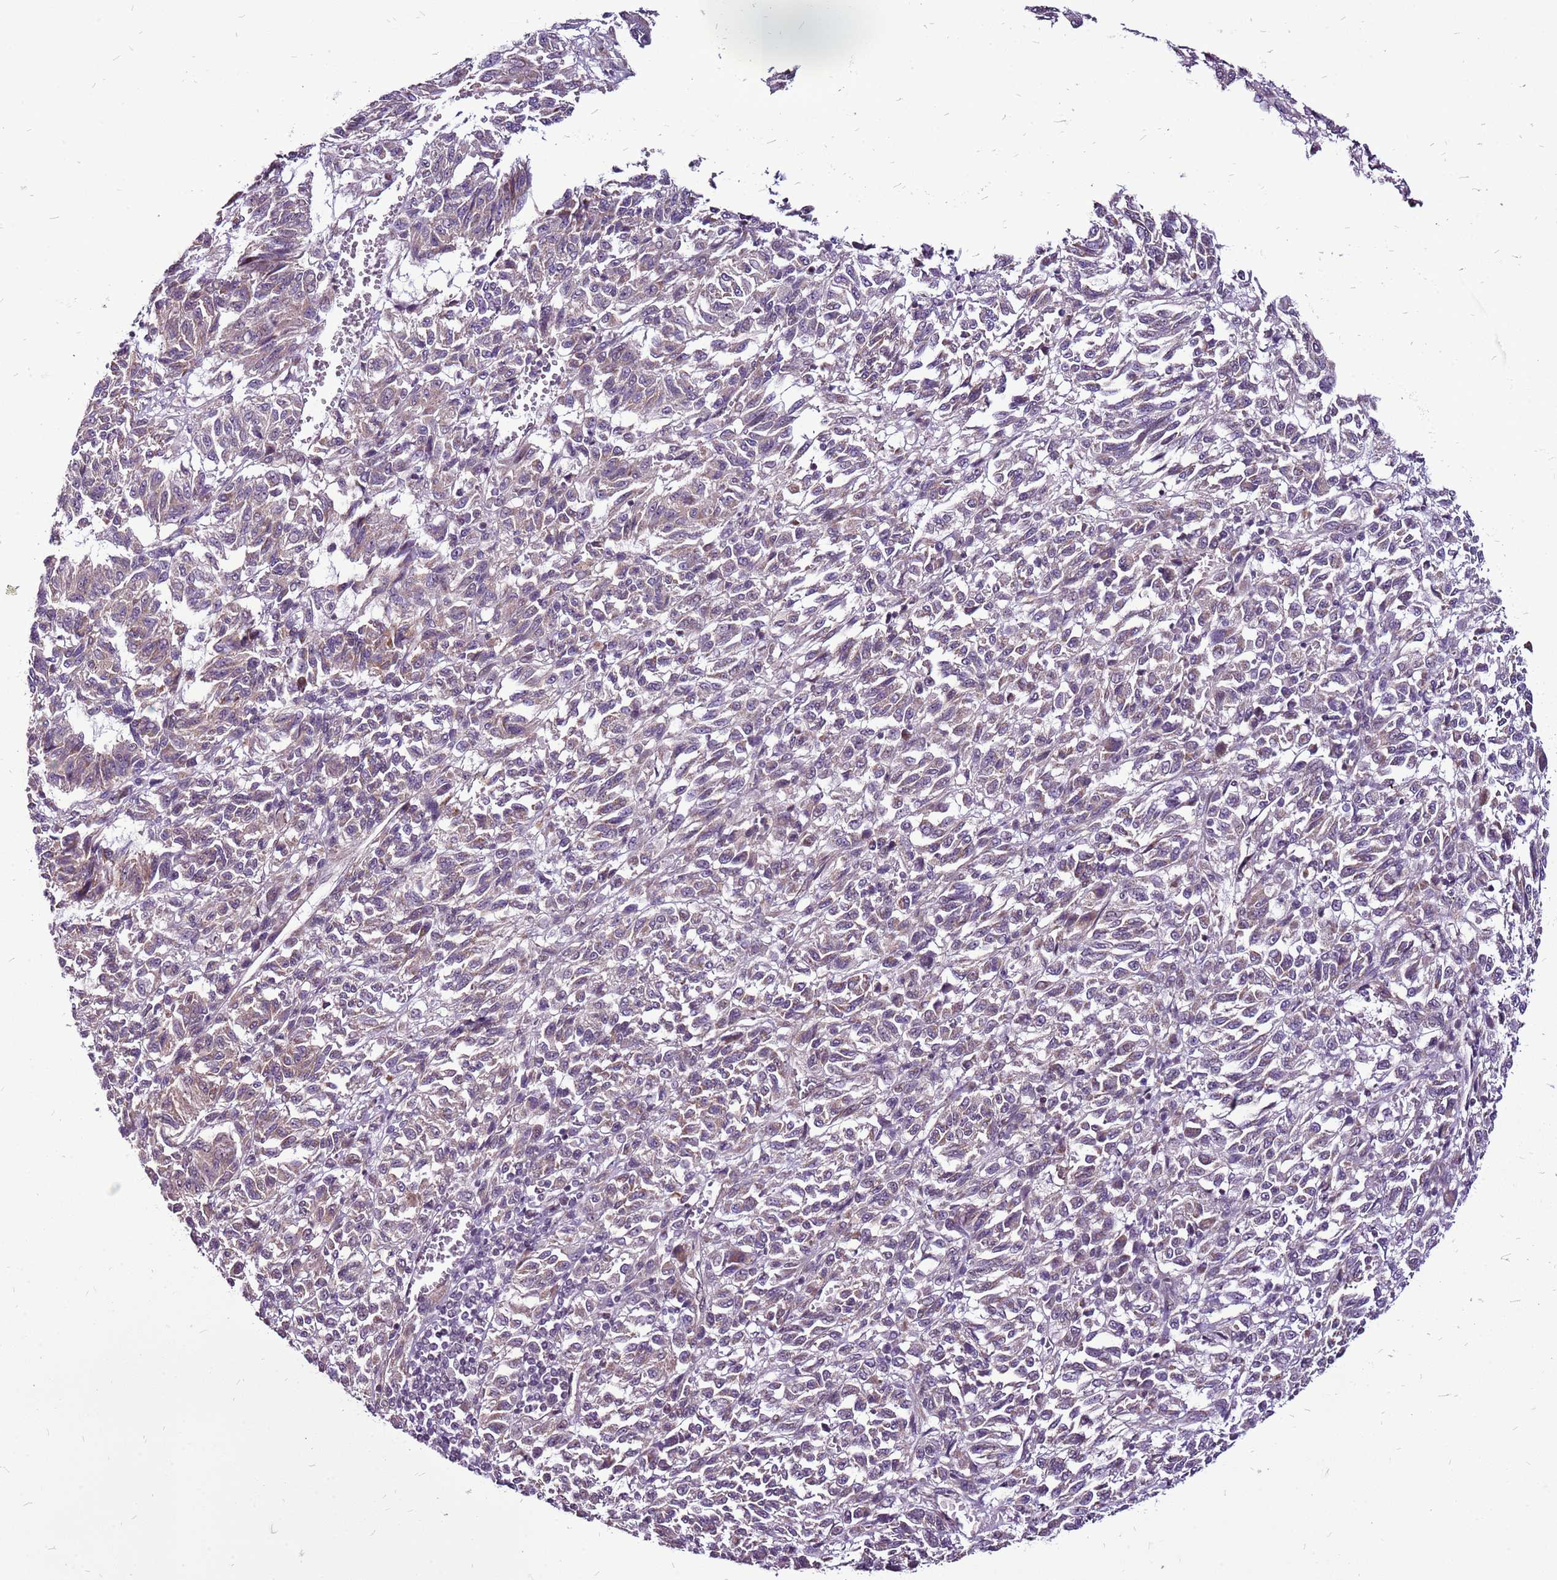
{"staining": {"intensity": "weak", "quantity": "25%-75%", "location": "cytoplasmic/membranous"}, "tissue": "melanoma", "cell_type": "Tumor cells", "image_type": "cancer", "snomed": [{"axis": "morphology", "description": "Malignant melanoma, Metastatic site"}, {"axis": "topography", "description": "Lung"}], "caption": "Brown immunohistochemical staining in melanoma displays weak cytoplasmic/membranous staining in approximately 25%-75% of tumor cells.", "gene": "CCDC166", "patient": {"sex": "male", "age": 64}}